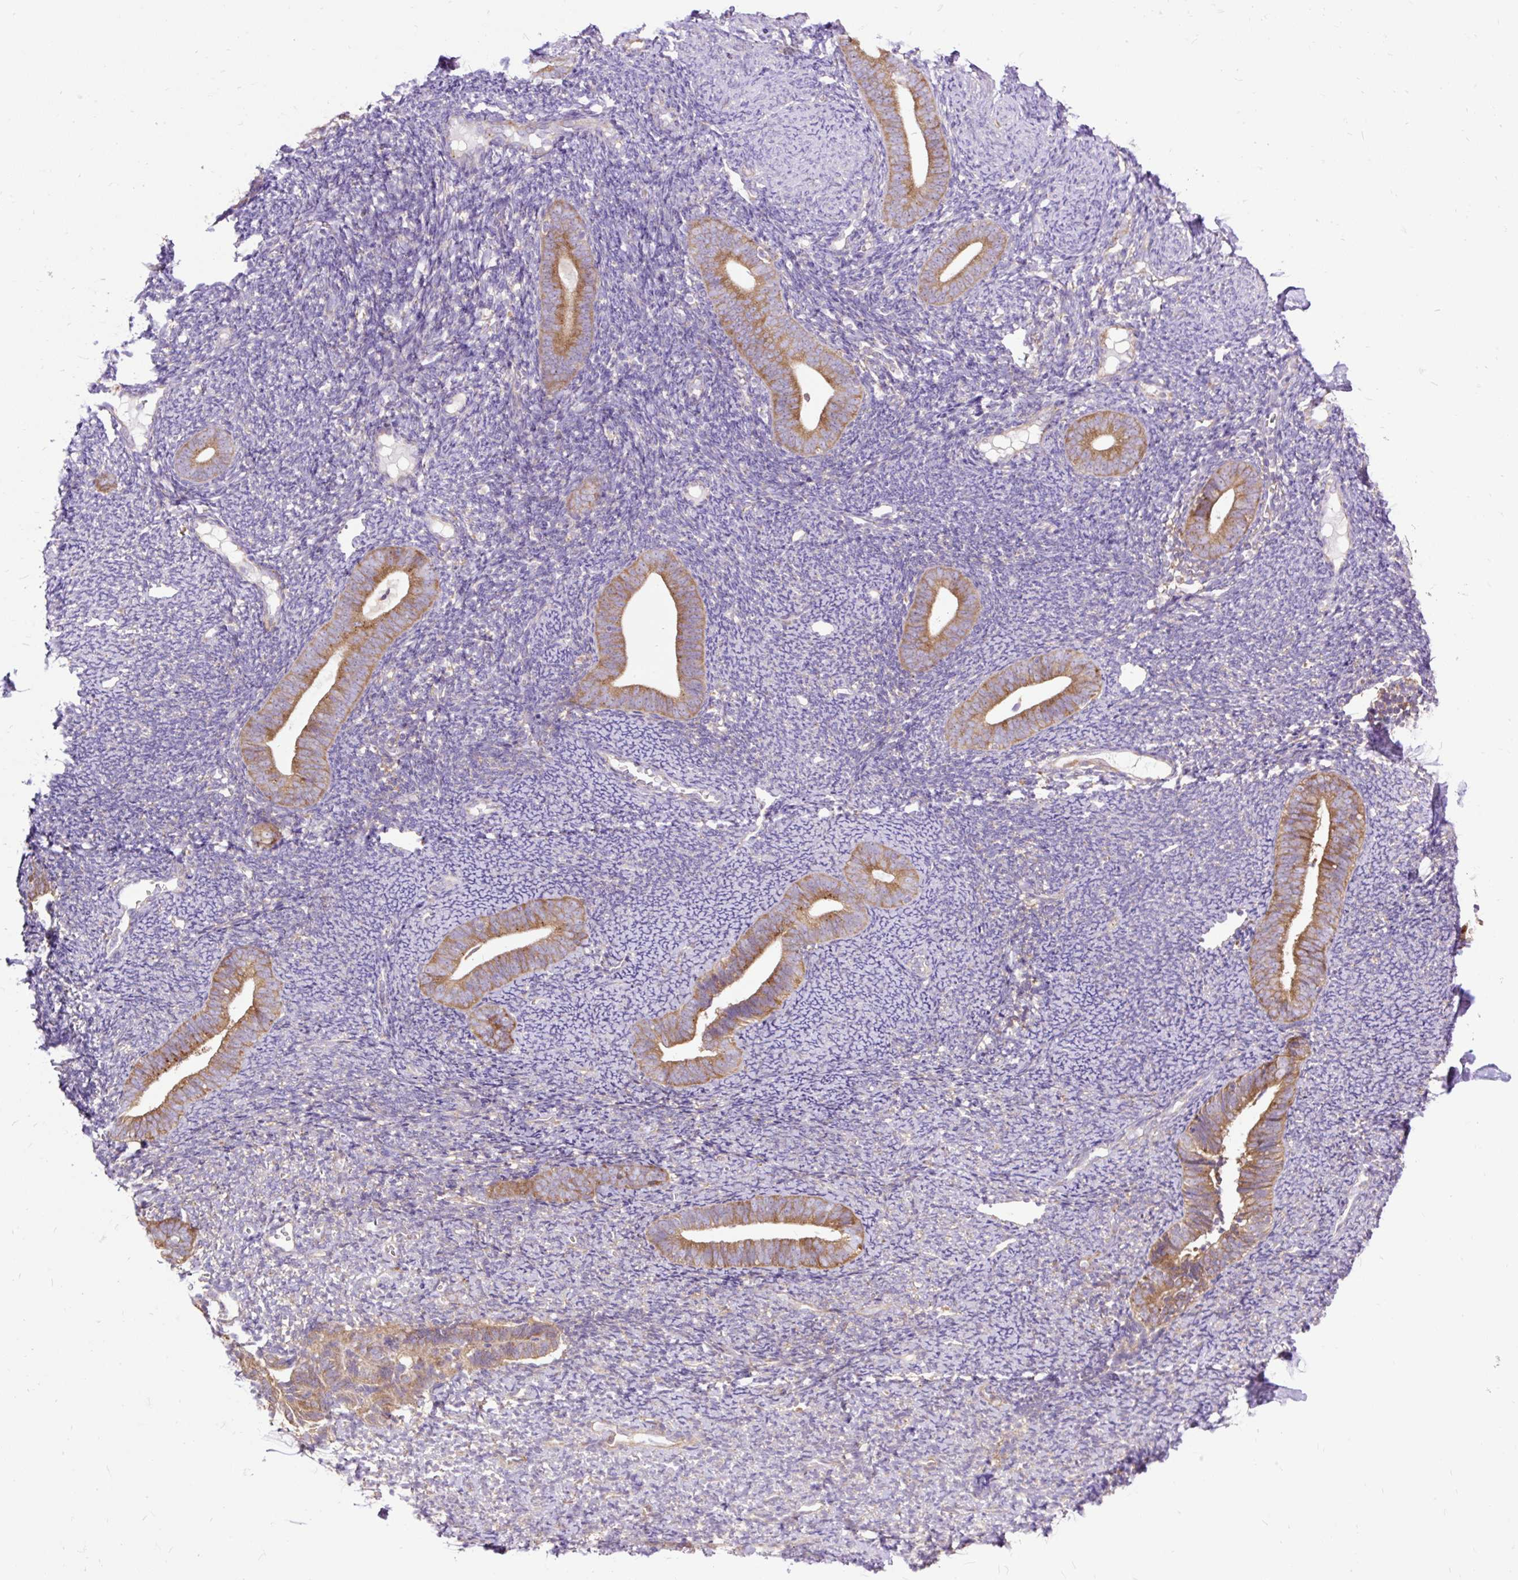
{"staining": {"intensity": "moderate", "quantity": "<25%", "location": "cytoplasmic/membranous"}, "tissue": "endometrium", "cell_type": "Cells in endometrial stroma", "image_type": "normal", "snomed": [{"axis": "morphology", "description": "Normal tissue, NOS"}, {"axis": "topography", "description": "Endometrium"}], "caption": "Immunohistochemical staining of normal human endometrium demonstrates <25% levels of moderate cytoplasmic/membranous protein positivity in about <25% of cells in endometrial stroma.", "gene": "RPS5", "patient": {"sex": "female", "age": 39}}